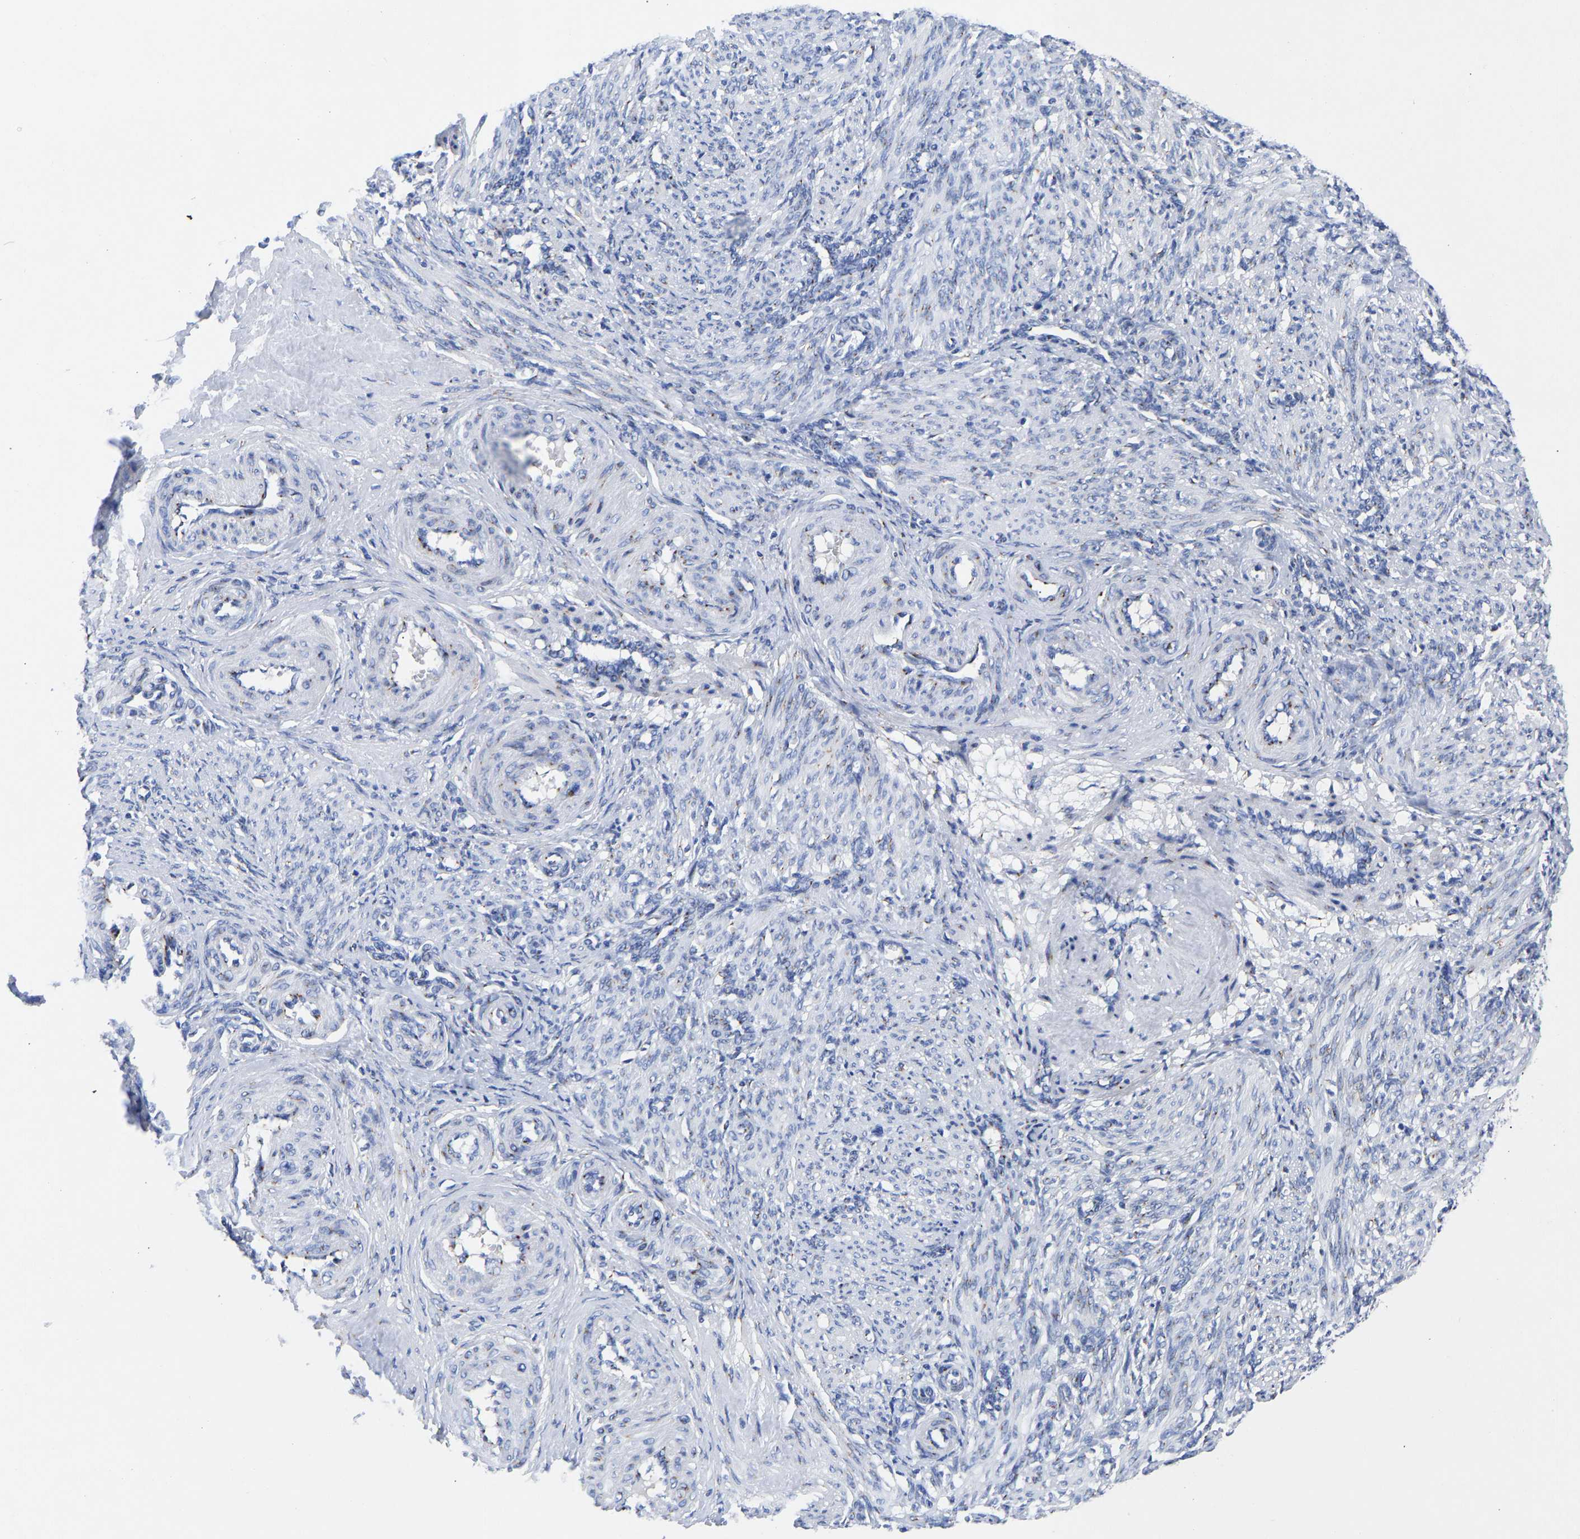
{"staining": {"intensity": "moderate", "quantity": "<25%", "location": "cytoplasmic/membranous"}, "tissue": "smooth muscle", "cell_type": "Smooth muscle cells", "image_type": "normal", "snomed": [{"axis": "morphology", "description": "Normal tissue, NOS"}, {"axis": "topography", "description": "Endometrium"}], "caption": "Protein staining demonstrates moderate cytoplasmic/membranous expression in about <25% of smooth muscle cells in unremarkable smooth muscle.", "gene": "TMEM87A", "patient": {"sex": "female", "age": 33}}